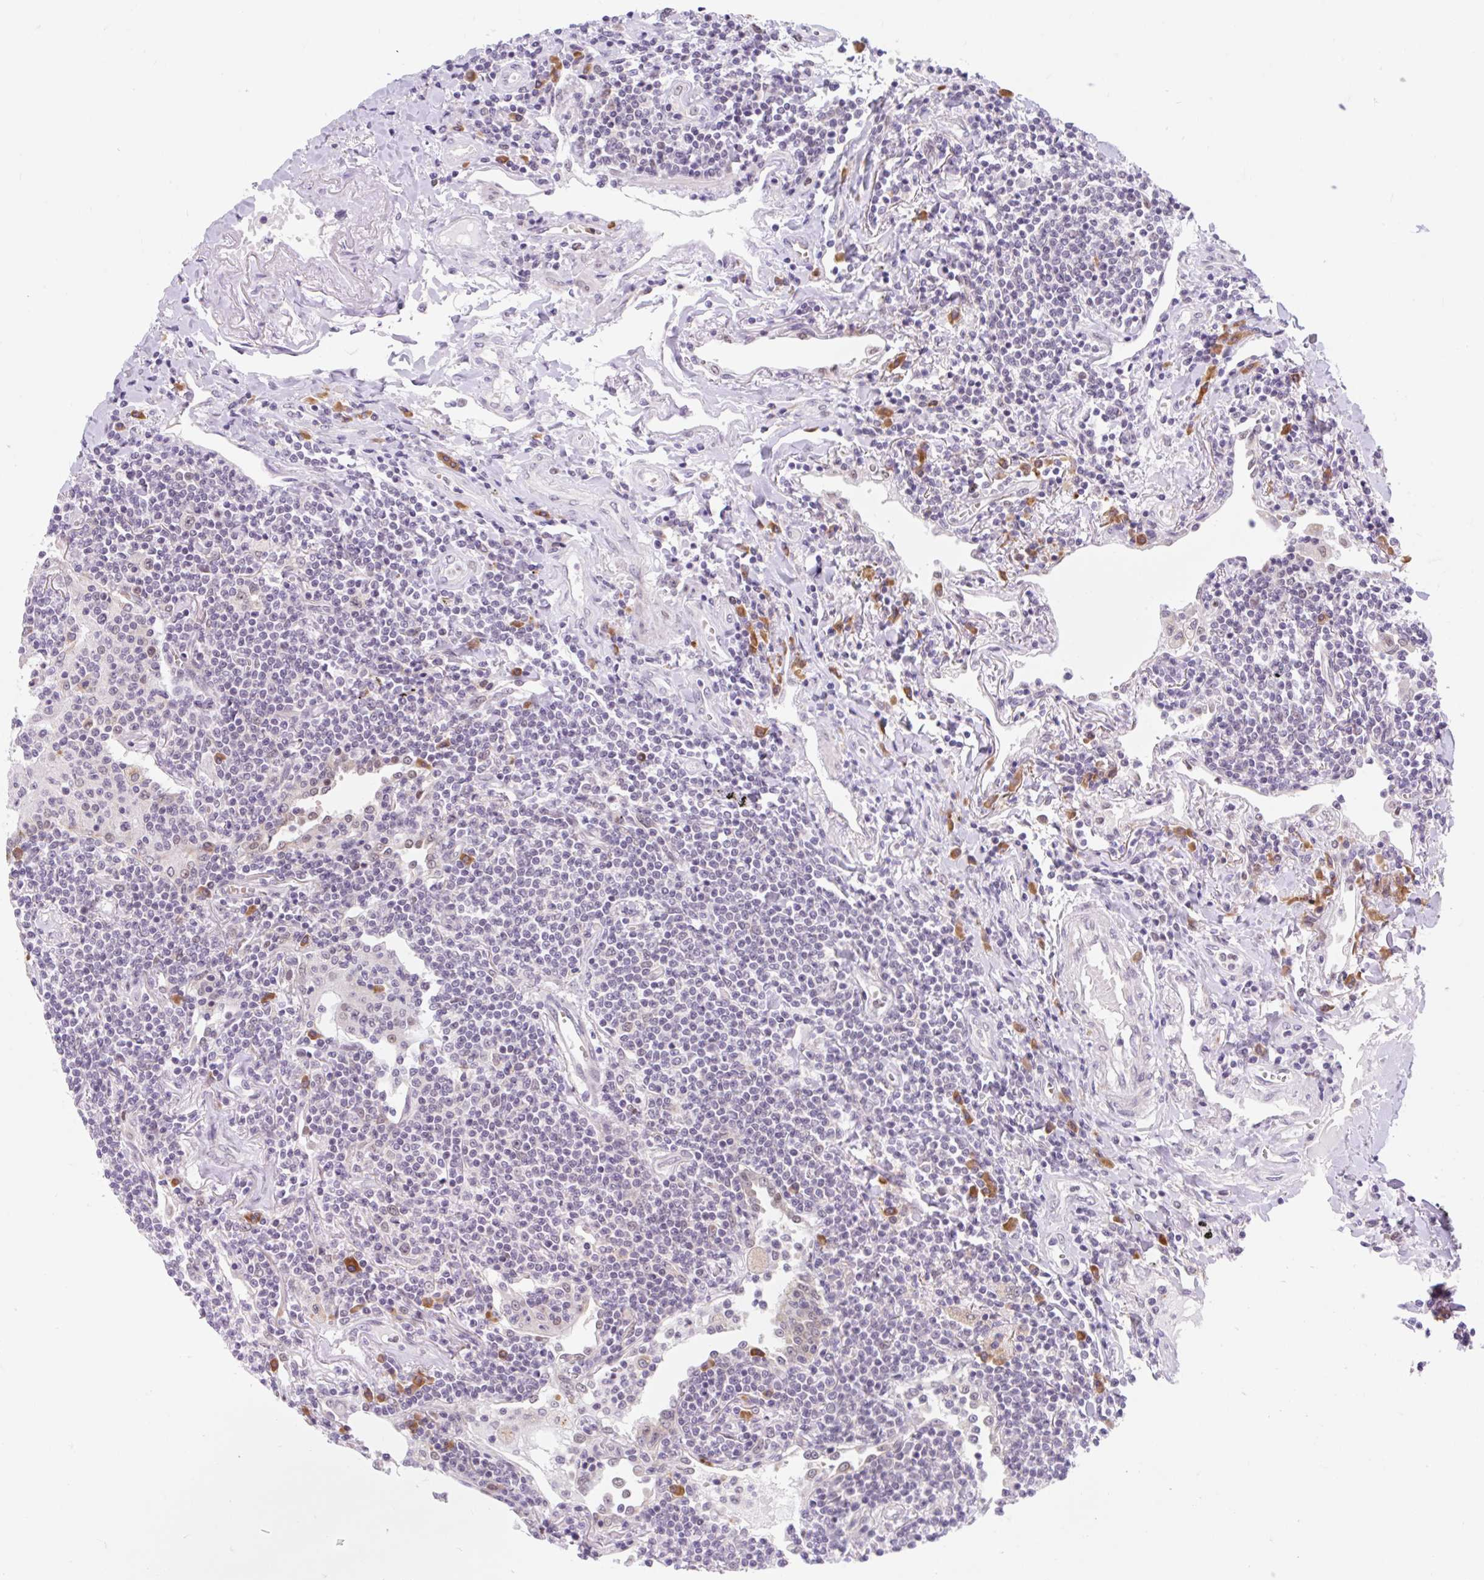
{"staining": {"intensity": "negative", "quantity": "none", "location": "none"}, "tissue": "lymphoma", "cell_type": "Tumor cells", "image_type": "cancer", "snomed": [{"axis": "morphology", "description": "Malignant lymphoma, non-Hodgkin's type, Low grade"}, {"axis": "topography", "description": "Lung"}], "caption": "Histopathology image shows no significant protein positivity in tumor cells of low-grade malignant lymphoma, non-Hodgkin's type.", "gene": "SRSF10", "patient": {"sex": "female", "age": 71}}